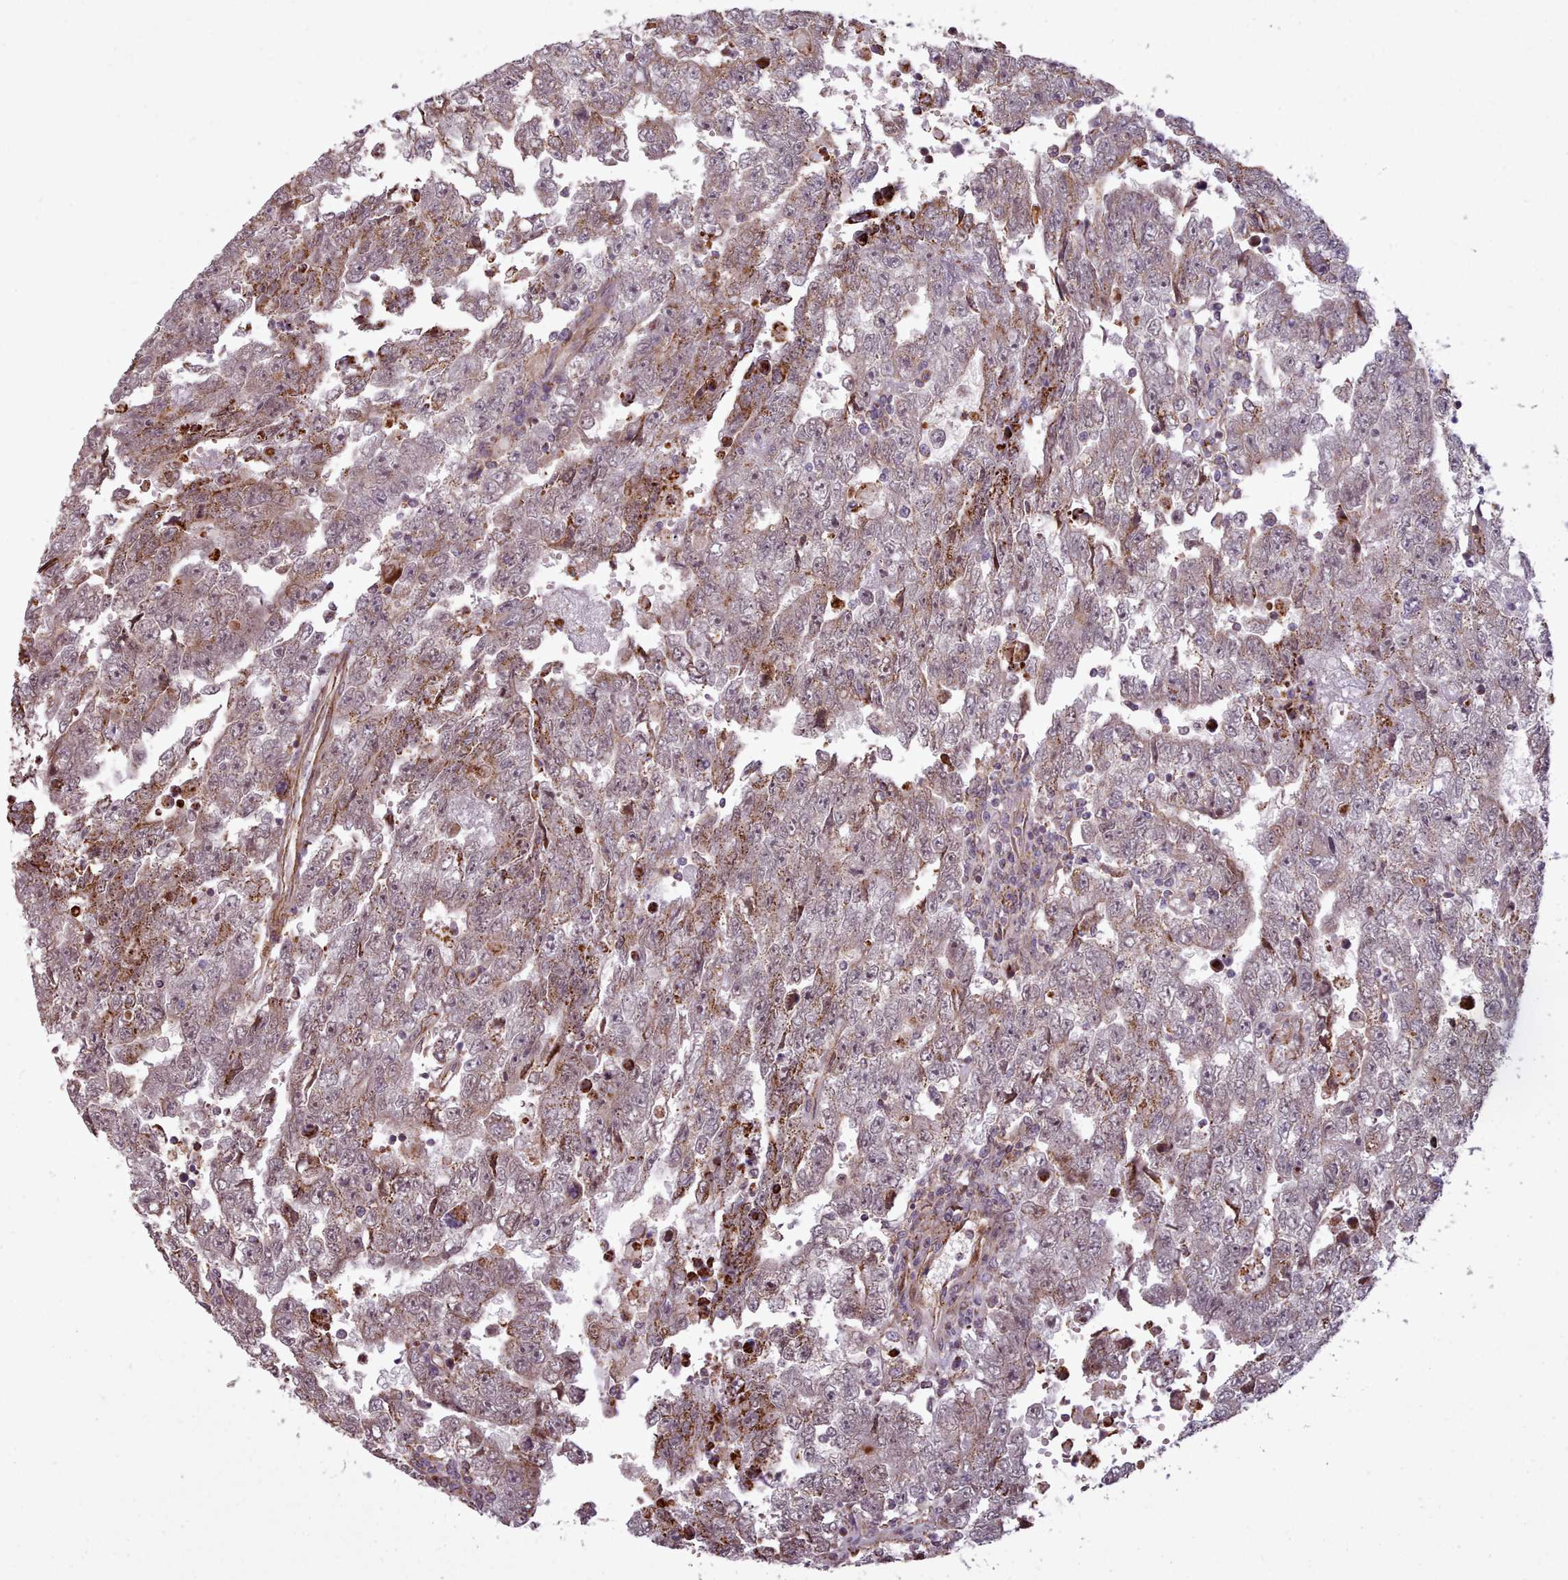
{"staining": {"intensity": "moderate", "quantity": "25%-75%", "location": "cytoplasmic/membranous"}, "tissue": "testis cancer", "cell_type": "Tumor cells", "image_type": "cancer", "snomed": [{"axis": "morphology", "description": "Carcinoma, Embryonal, NOS"}, {"axis": "topography", "description": "Testis"}], "caption": "Protein expression analysis of testis cancer shows moderate cytoplasmic/membranous expression in about 25%-75% of tumor cells. The staining is performed using DAB (3,3'-diaminobenzidine) brown chromogen to label protein expression. The nuclei are counter-stained blue using hematoxylin.", "gene": "ZMYM4", "patient": {"sex": "male", "age": 25}}